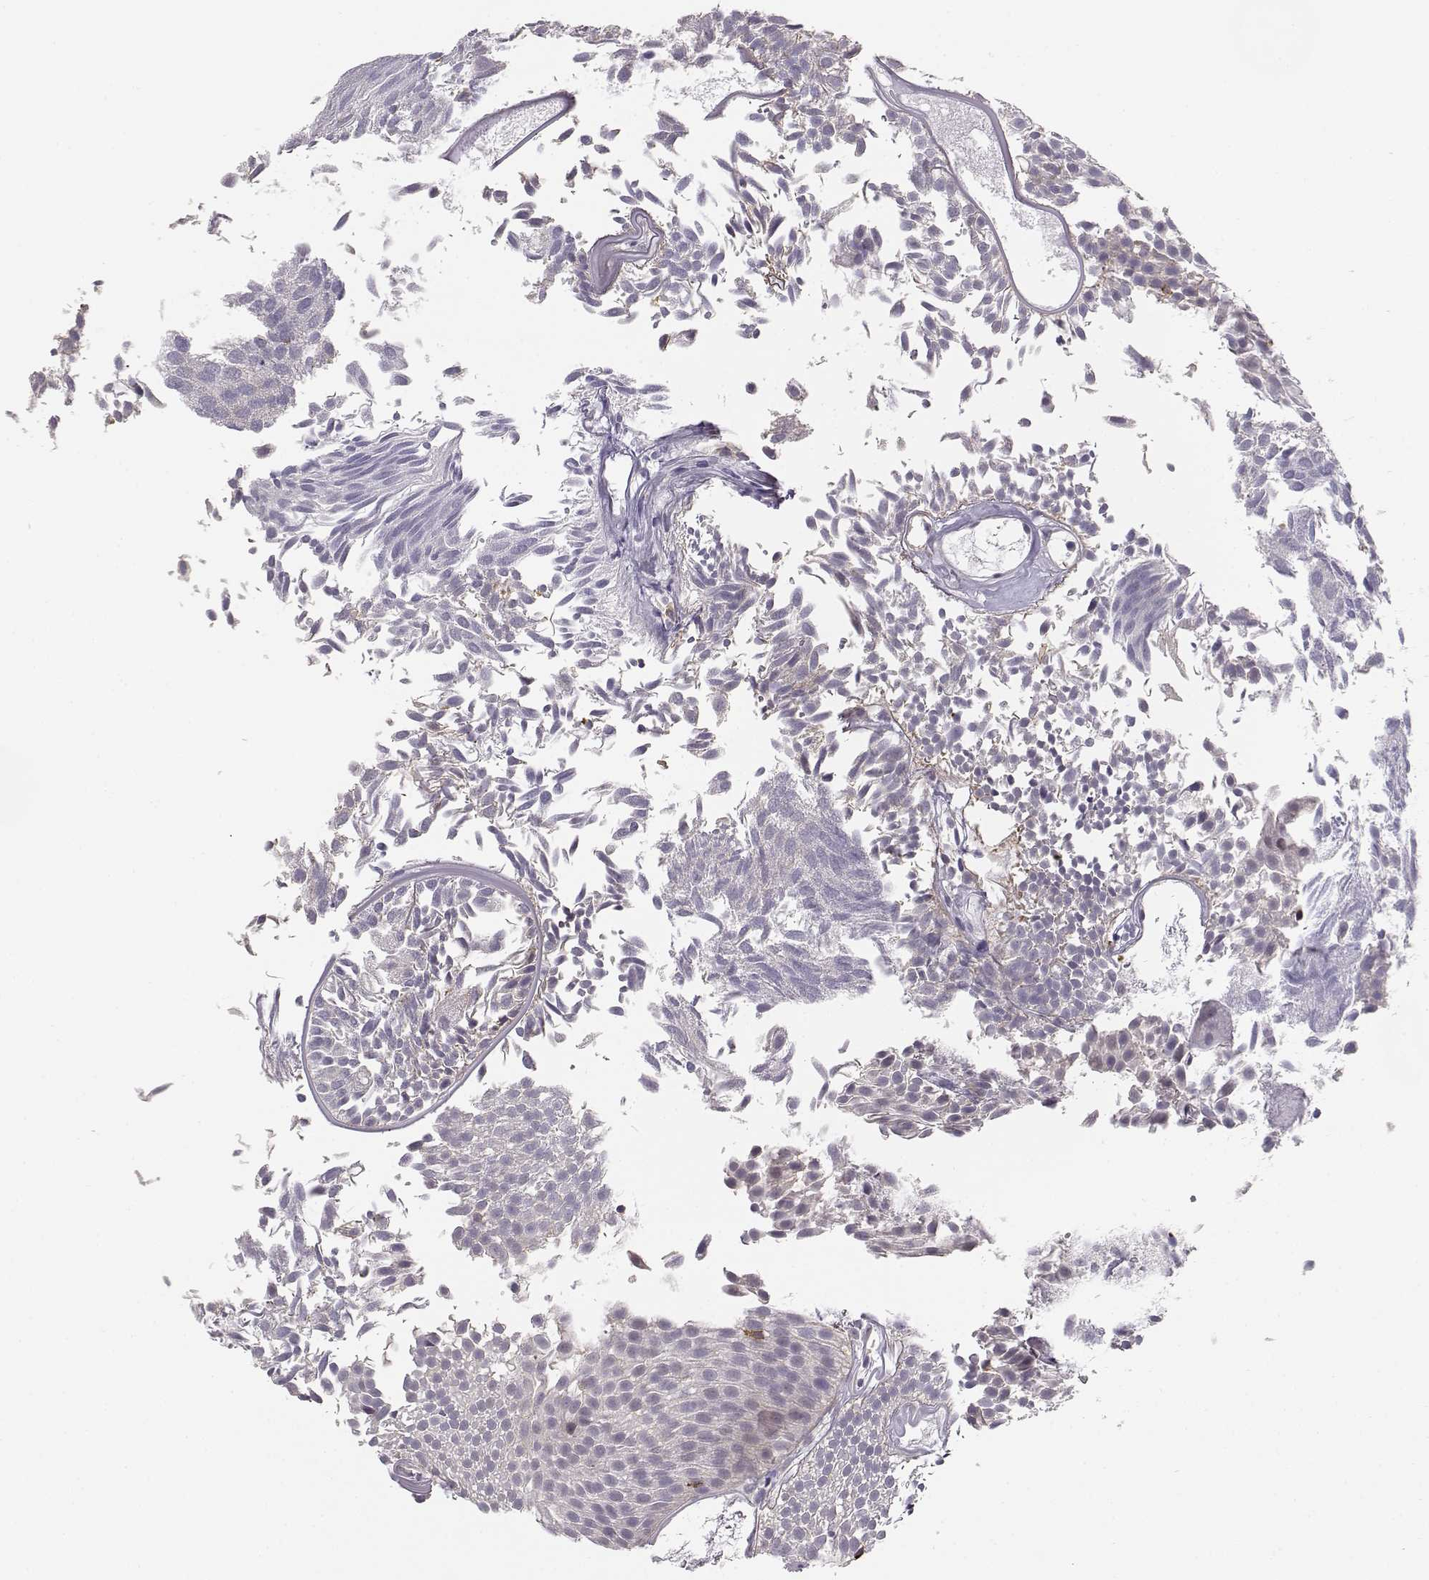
{"staining": {"intensity": "negative", "quantity": "none", "location": "none"}, "tissue": "urothelial cancer", "cell_type": "Tumor cells", "image_type": "cancer", "snomed": [{"axis": "morphology", "description": "Urothelial carcinoma, Low grade"}, {"axis": "topography", "description": "Urinary bladder"}], "caption": "IHC photomicrograph of neoplastic tissue: human urothelial cancer stained with DAB displays no significant protein positivity in tumor cells. The staining is performed using DAB brown chromogen with nuclei counter-stained in using hematoxylin.", "gene": "DAPL1", "patient": {"sex": "male", "age": 52}}